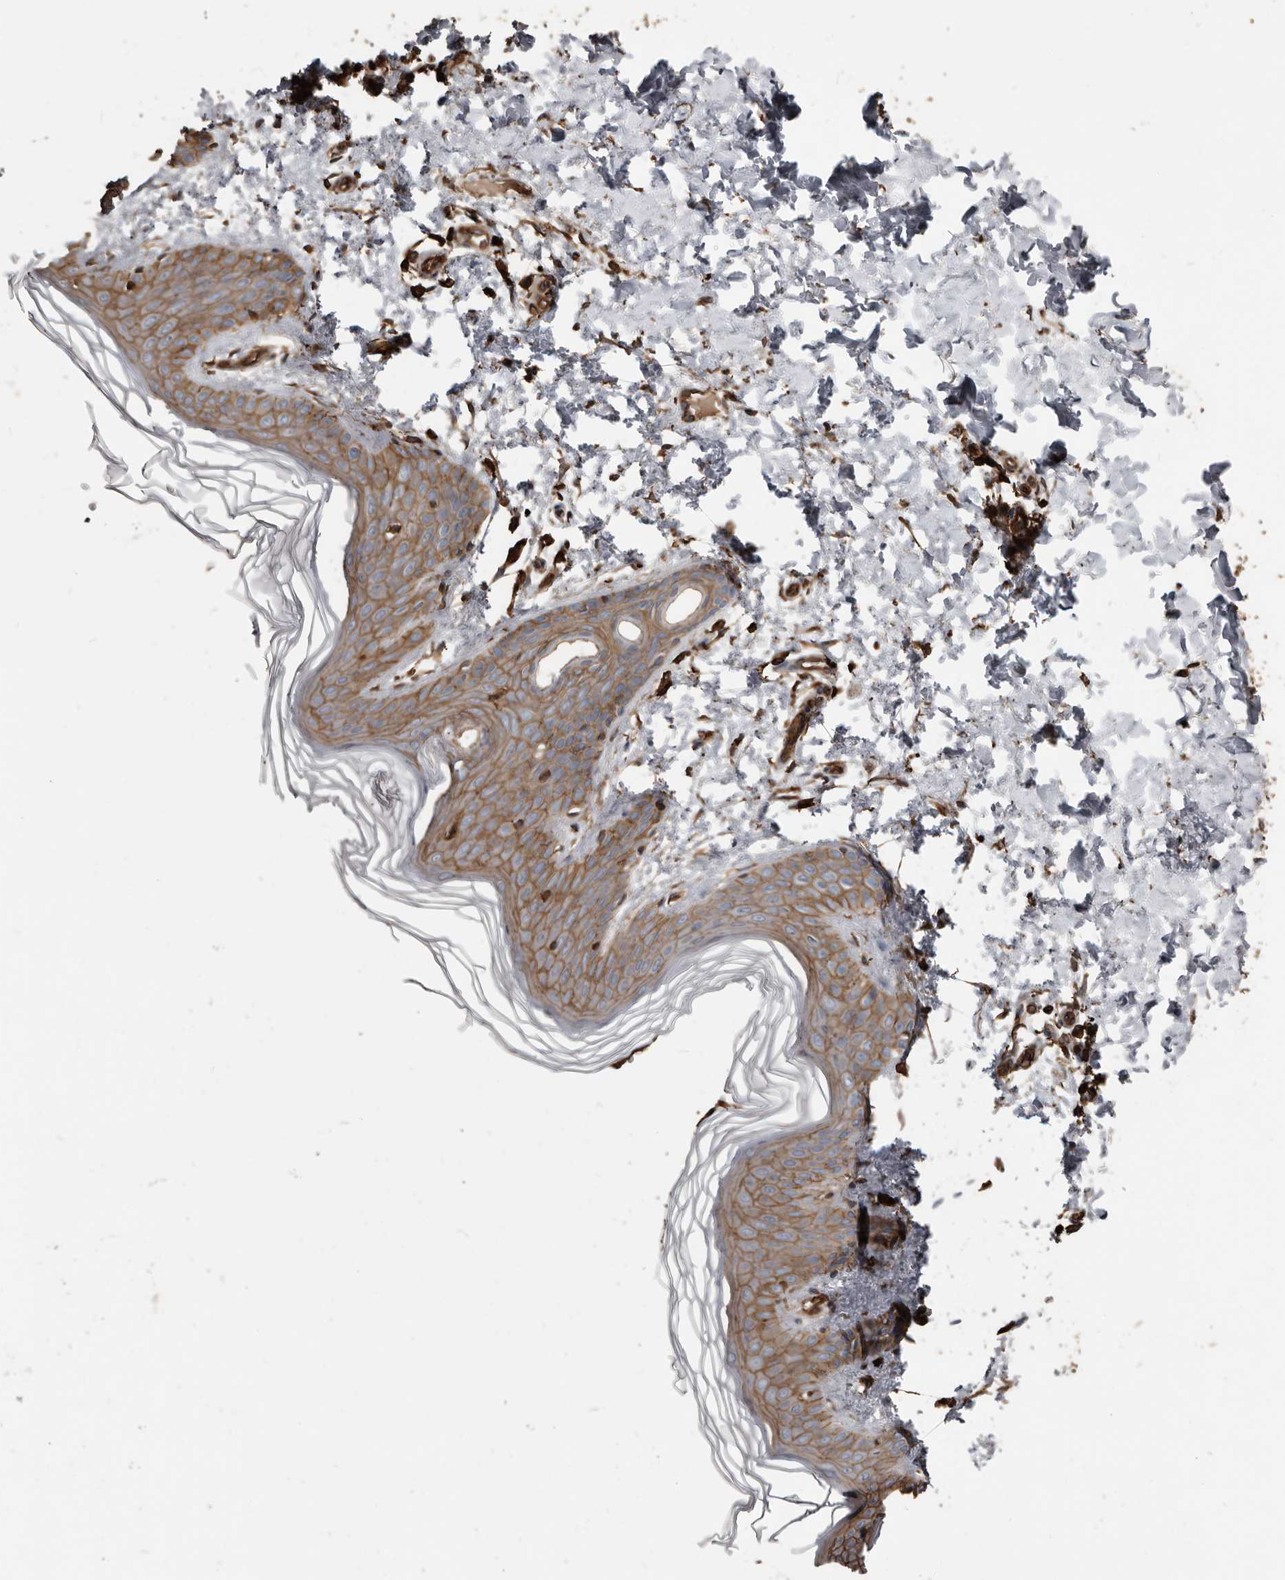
{"staining": {"intensity": "moderate", "quantity": ">75%", "location": "cytoplasmic/membranous"}, "tissue": "skin", "cell_type": "Fibroblasts", "image_type": "normal", "snomed": [{"axis": "morphology", "description": "Normal tissue, NOS"}, {"axis": "morphology", "description": "Neoplasm, benign, NOS"}, {"axis": "topography", "description": "Skin"}, {"axis": "topography", "description": "Soft tissue"}], "caption": "Immunohistochemistry (IHC) of unremarkable human skin exhibits medium levels of moderate cytoplasmic/membranous positivity in about >75% of fibroblasts.", "gene": "DENND6B", "patient": {"sex": "male", "age": 26}}